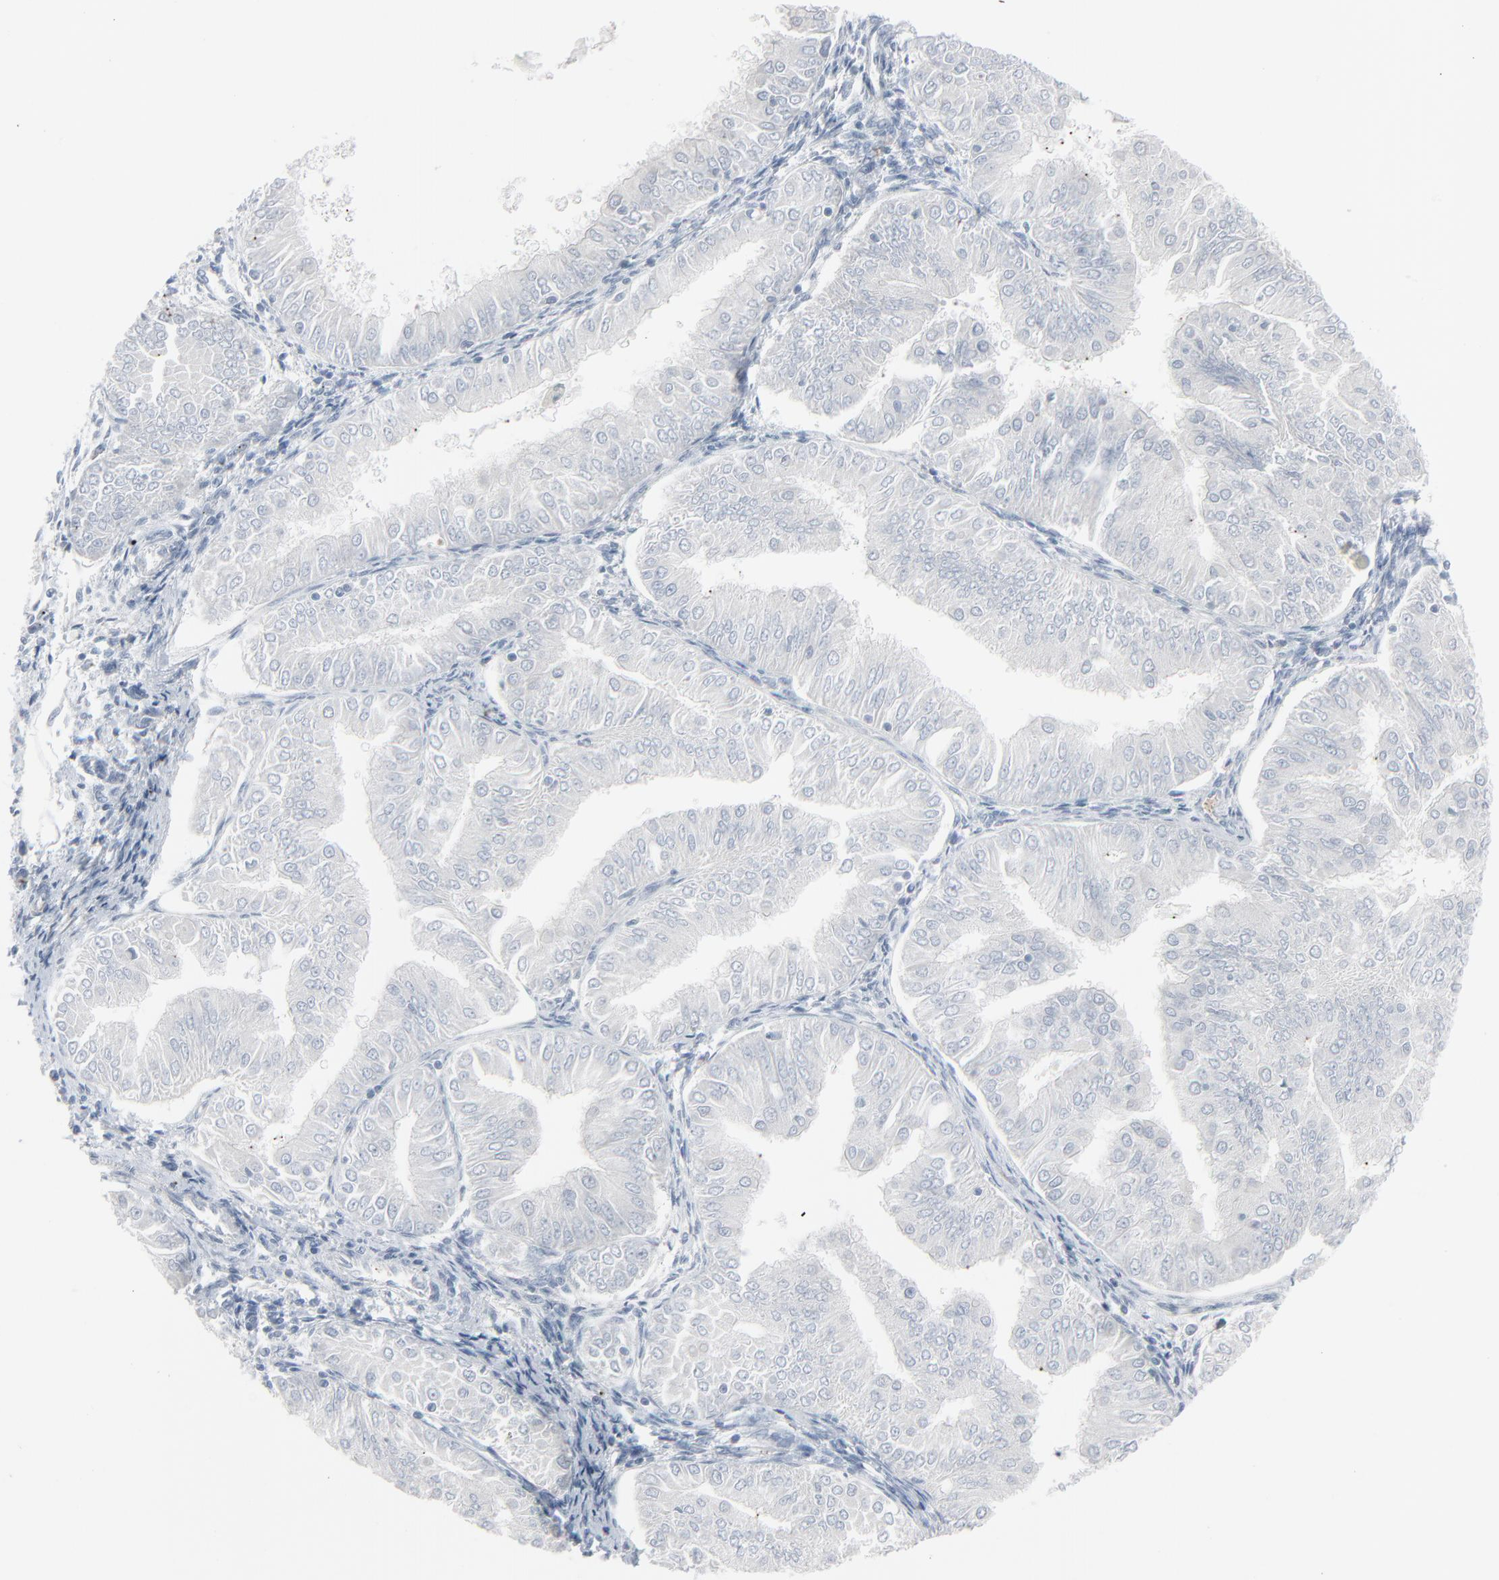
{"staining": {"intensity": "negative", "quantity": "none", "location": "none"}, "tissue": "endometrial cancer", "cell_type": "Tumor cells", "image_type": "cancer", "snomed": [{"axis": "morphology", "description": "Adenocarcinoma, NOS"}, {"axis": "topography", "description": "Endometrium"}], "caption": "IHC micrograph of neoplastic tissue: endometrial cancer (adenocarcinoma) stained with DAB (3,3'-diaminobenzidine) reveals no significant protein staining in tumor cells. (Brightfield microscopy of DAB (3,3'-diaminobenzidine) immunohistochemistry at high magnification).", "gene": "SAGE1", "patient": {"sex": "female", "age": 53}}